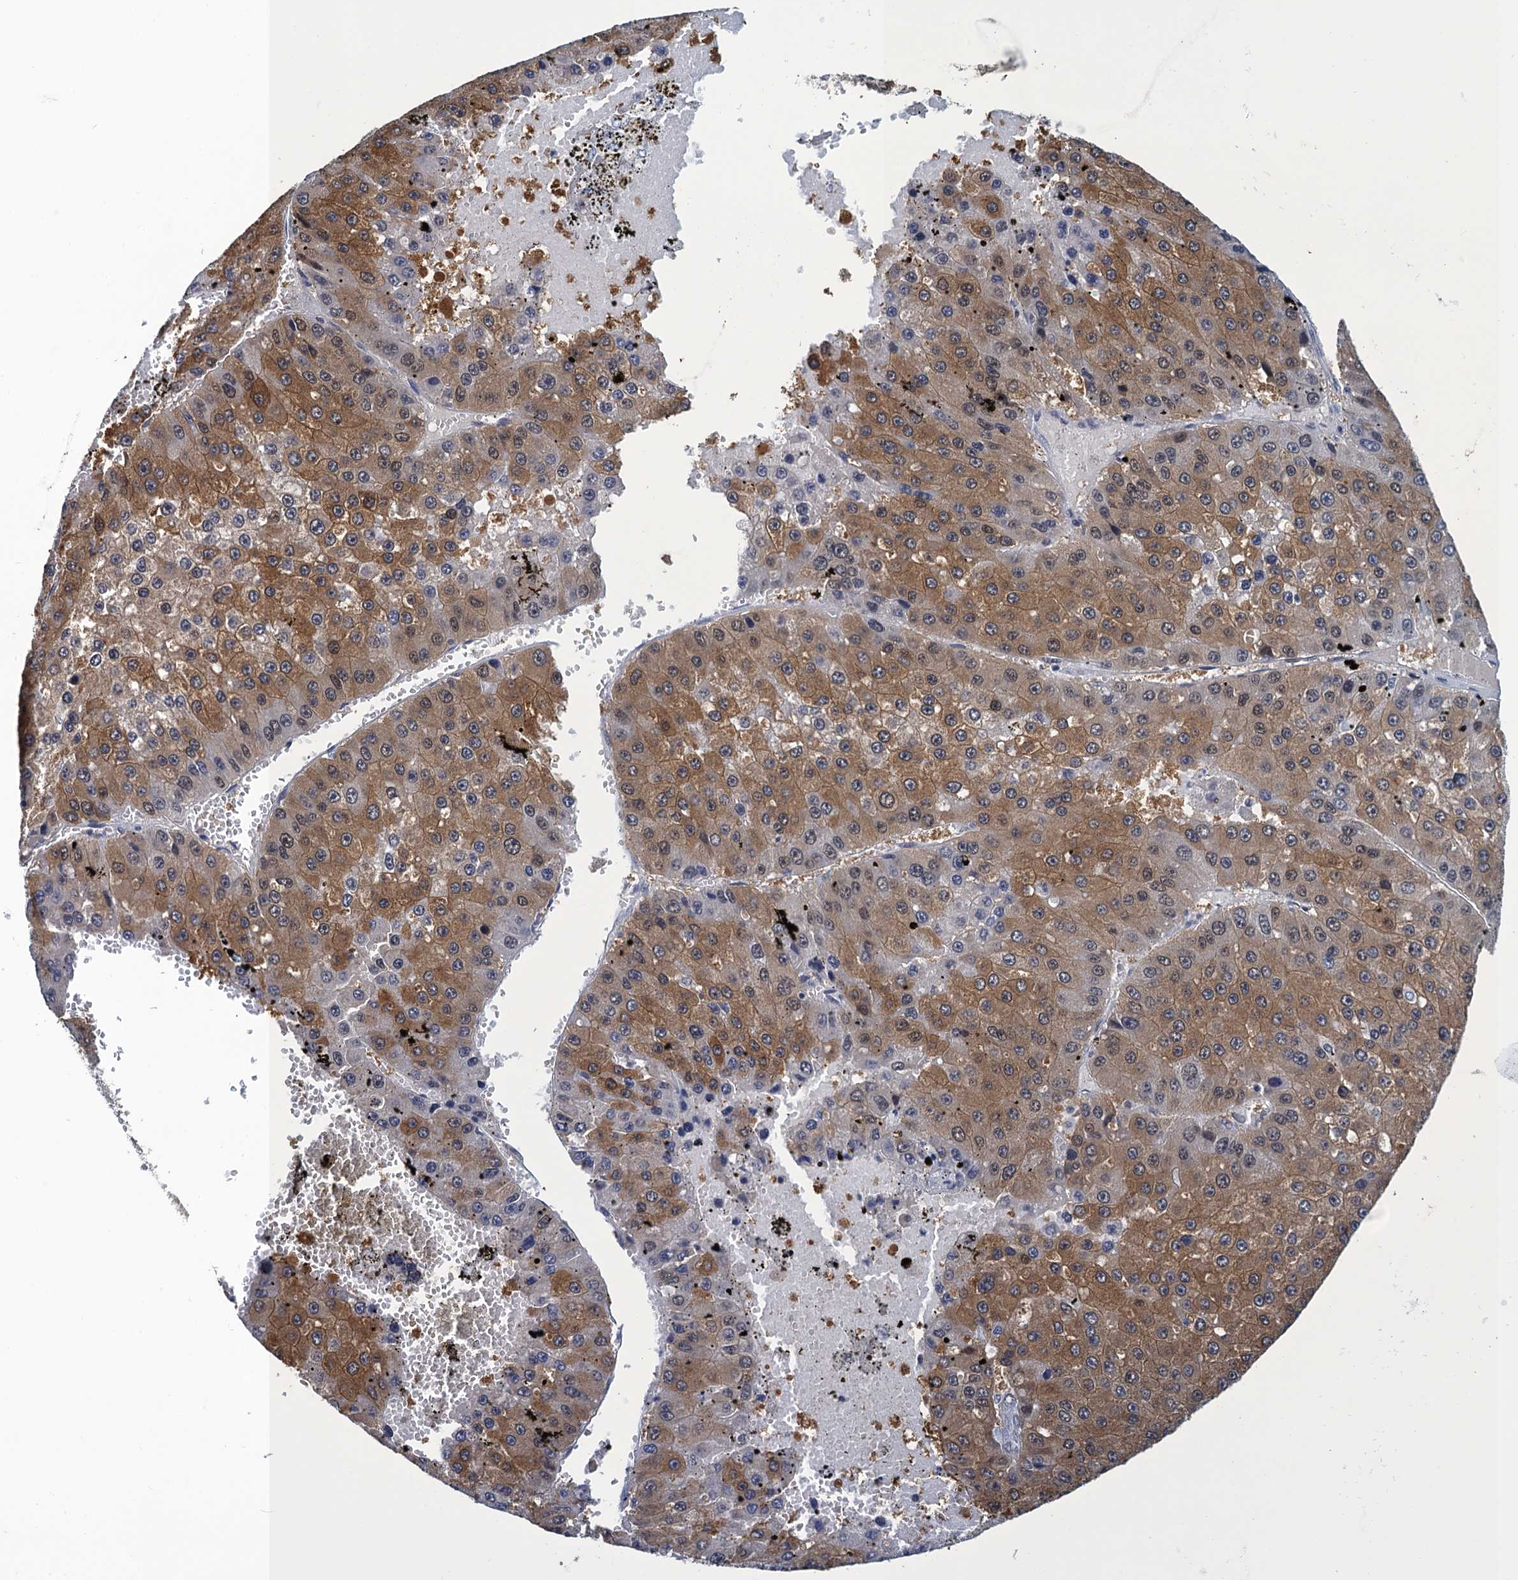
{"staining": {"intensity": "moderate", "quantity": "25%-75%", "location": "cytoplasmic/membranous"}, "tissue": "liver cancer", "cell_type": "Tumor cells", "image_type": "cancer", "snomed": [{"axis": "morphology", "description": "Carcinoma, Hepatocellular, NOS"}, {"axis": "topography", "description": "Liver"}], "caption": "The histopathology image displays a brown stain indicating the presence of a protein in the cytoplasmic/membranous of tumor cells in liver cancer.", "gene": "GINS3", "patient": {"sex": "female", "age": 73}}